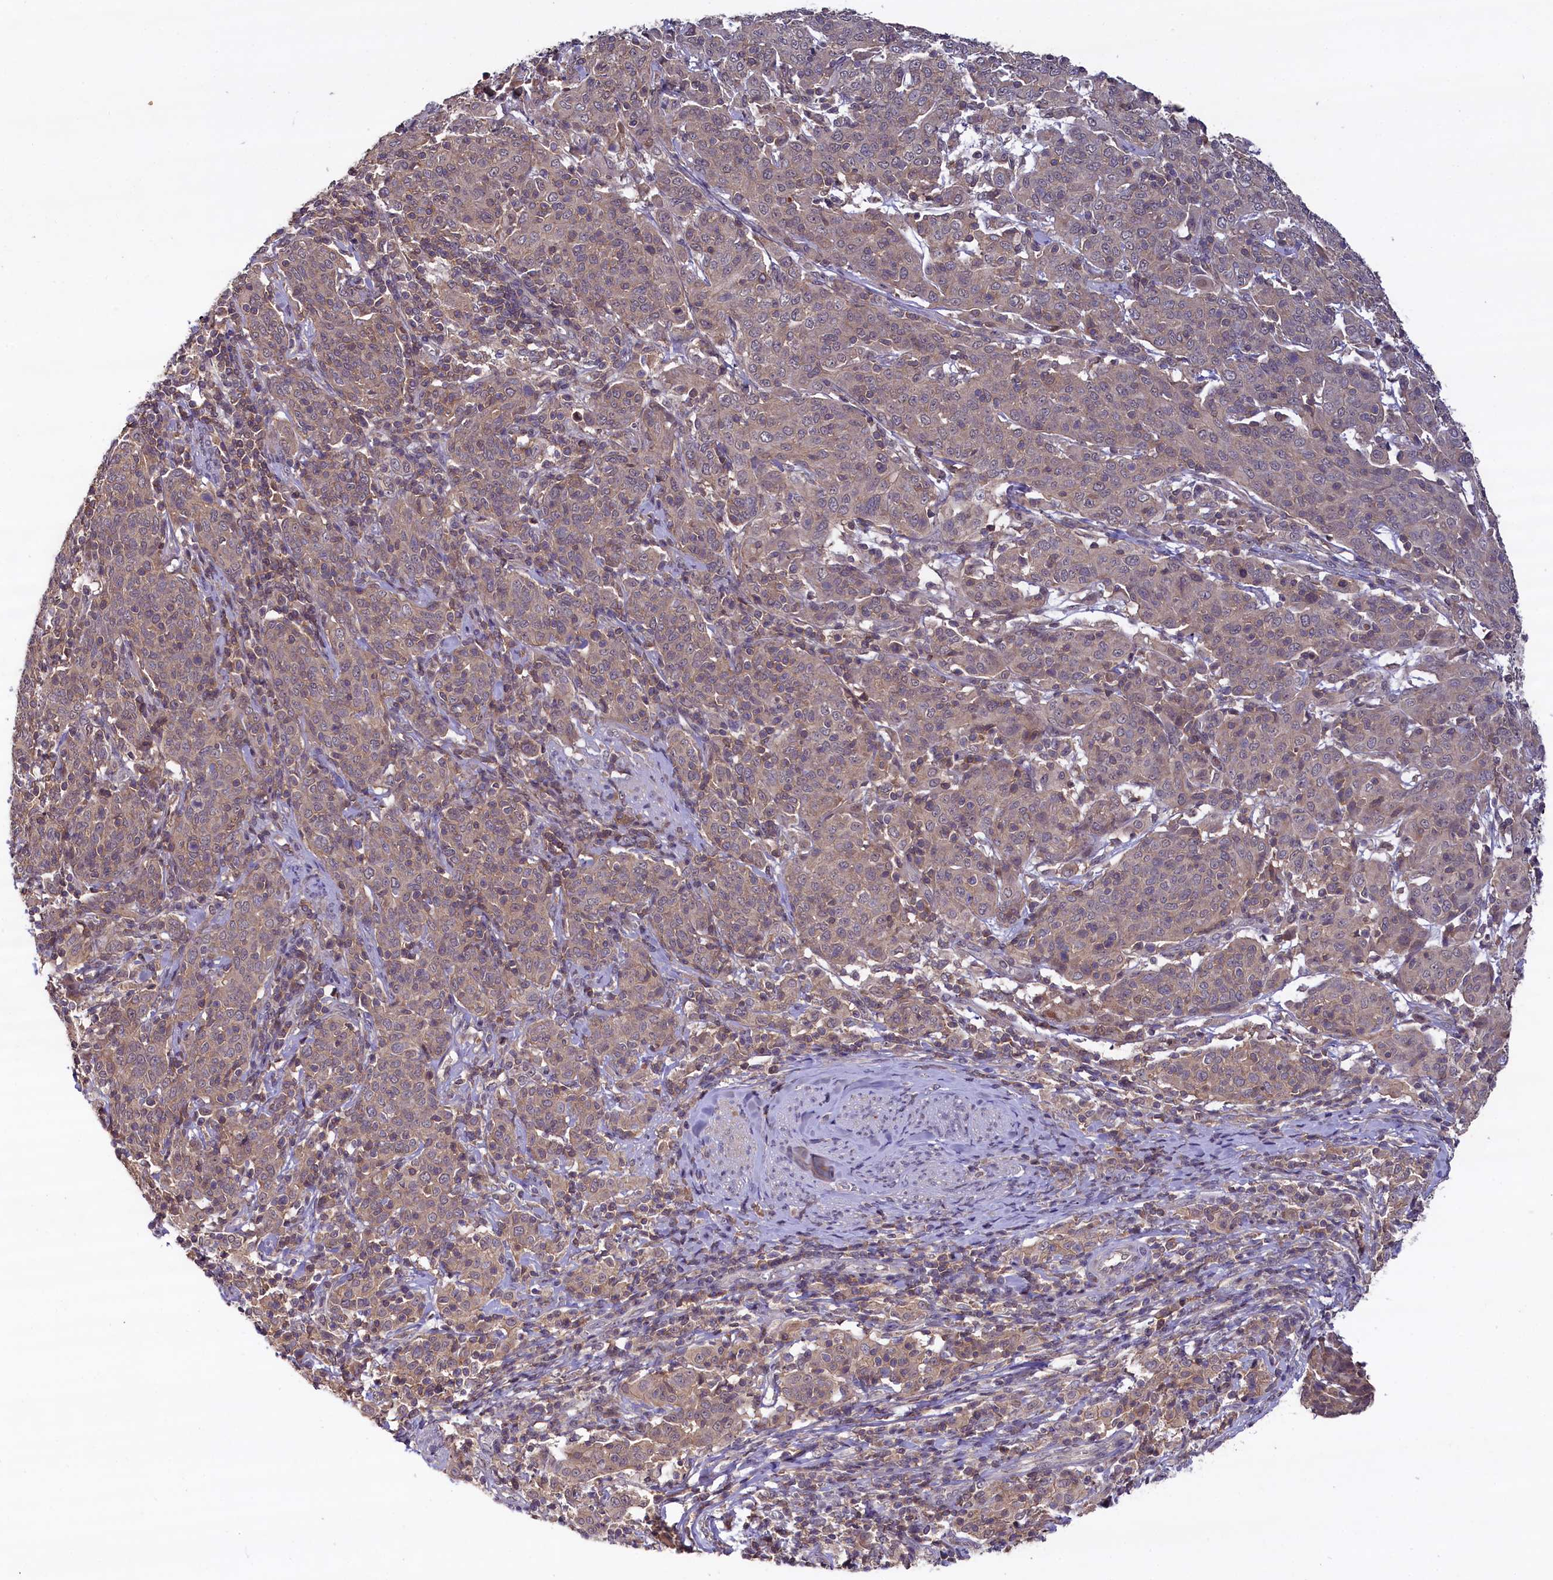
{"staining": {"intensity": "weak", "quantity": ">75%", "location": "cytoplasmic/membranous"}, "tissue": "cervical cancer", "cell_type": "Tumor cells", "image_type": "cancer", "snomed": [{"axis": "morphology", "description": "Squamous cell carcinoma, NOS"}, {"axis": "topography", "description": "Cervix"}], "caption": "Immunohistochemical staining of cervical squamous cell carcinoma demonstrates low levels of weak cytoplasmic/membranous staining in approximately >75% of tumor cells.", "gene": "TMEM39A", "patient": {"sex": "female", "age": 67}}